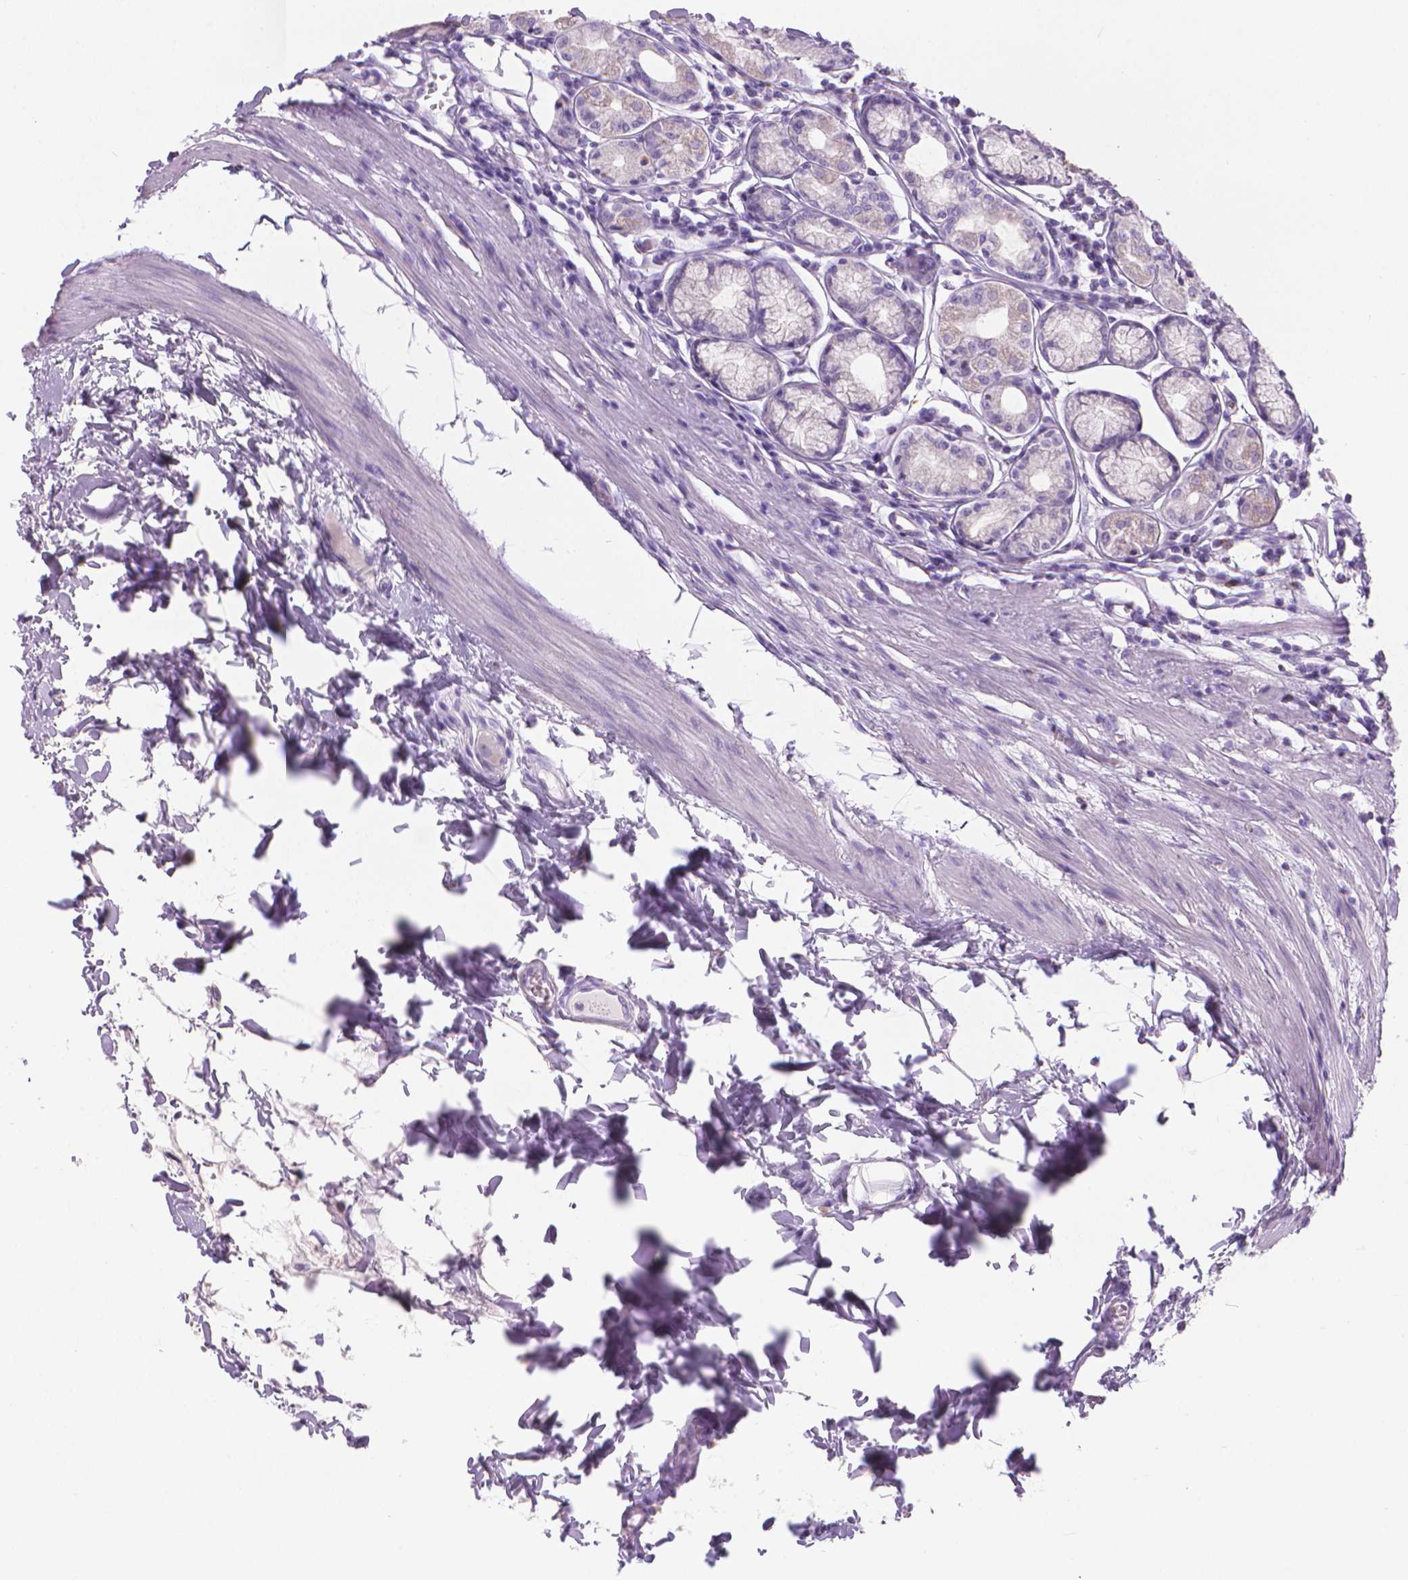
{"staining": {"intensity": "weak", "quantity": "<25%", "location": "cytoplasmic/membranous"}, "tissue": "stomach", "cell_type": "Glandular cells", "image_type": "normal", "snomed": [{"axis": "morphology", "description": "Normal tissue, NOS"}, {"axis": "topography", "description": "Stomach"}], "caption": "High magnification brightfield microscopy of normal stomach stained with DAB (3,3'-diaminobenzidine) (brown) and counterstained with hematoxylin (blue): glandular cells show no significant positivity.", "gene": "SPAG6", "patient": {"sex": "male", "age": 55}}